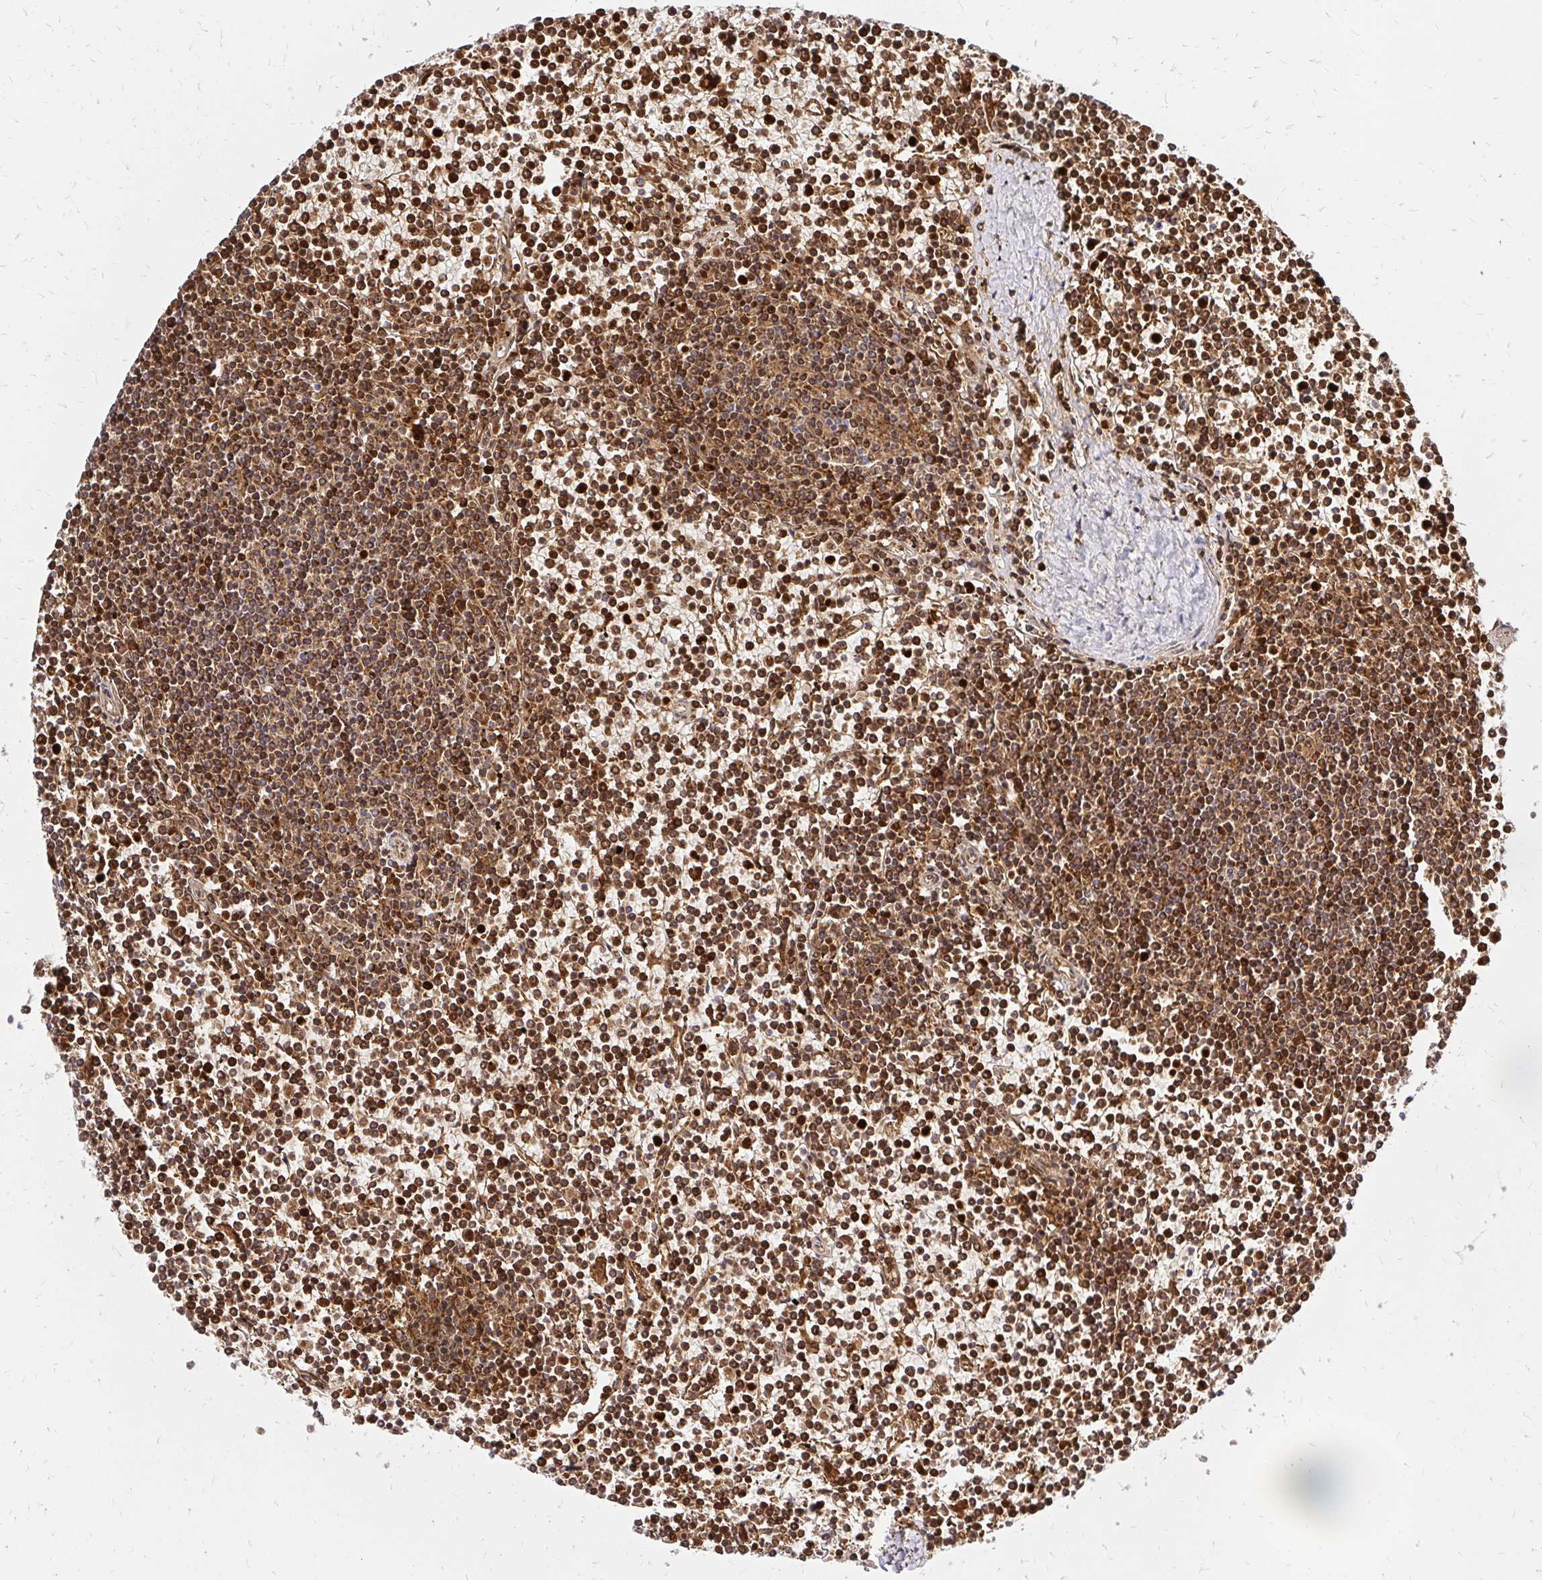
{"staining": {"intensity": "strong", "quantity": ">75%", "location": "cytoplasmic/membranous,nuclear"}, "tissue": "lymphoma", "cell_type": "Tumor cells", "image_type": "cancer", "snomed": [{"axis": "morphology", "description": "Malignant lymphoma, non-Hodgkin's type, Low grade"}, {"axis": "topography", "description": "Spleen"}], "caption": "Protein staining by IHC exhibits strong cytoplasmic/membranous and nuclear staining in about >75% of tumor cells in lymphoma. (DAB IHC, brown staining for protein, blue staining for nuclei).", "gene": "MRPL13", "patient": {"sex": "female", "age": 19}}